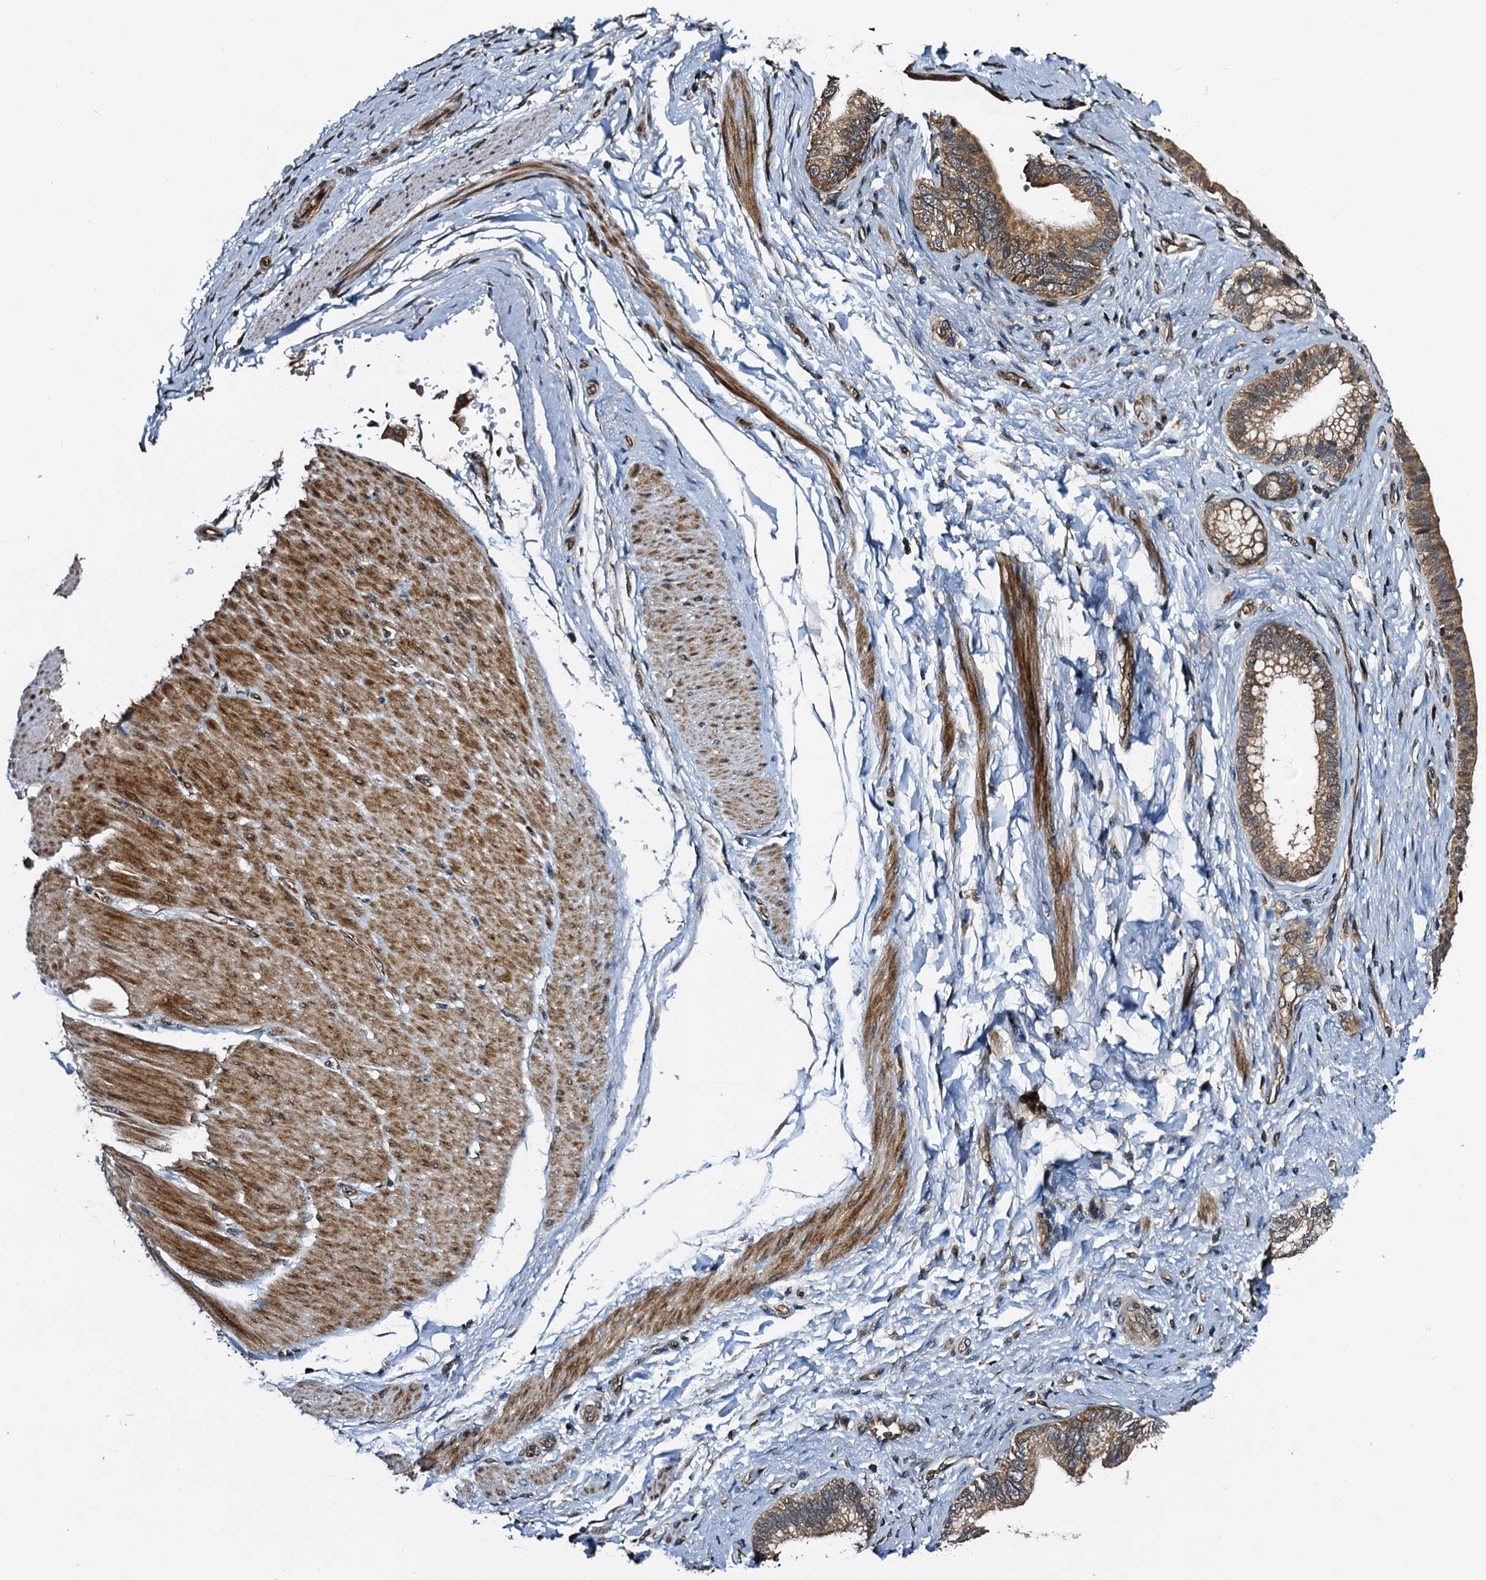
{"staining": {"intensity": "moderate", "quantity": ">75%", "location": "cytoplasmic/membranous"}, "tissue": "pancreatic cancer", "cell_type": "Tumor cells", "image_type": "cancer", "snomed": [{"axis": "morphology", "description": "Adenocarcinoma, NOS"}, {"axis": "topography", "description": "Pancreas"}], "caption": "Brown immunohistochemical staining in human pancreatic cancer (adenocarcinoma) reveals moderate cytoplasmic/membranous staining in about >75% of tumor cells. The staining was performed using DAB, with brown indicating positive protein expression. Nuclei are stained blue with hematoxylin.", "gene": "NAA16", "patient": {"sex": "female", "age": 55}}